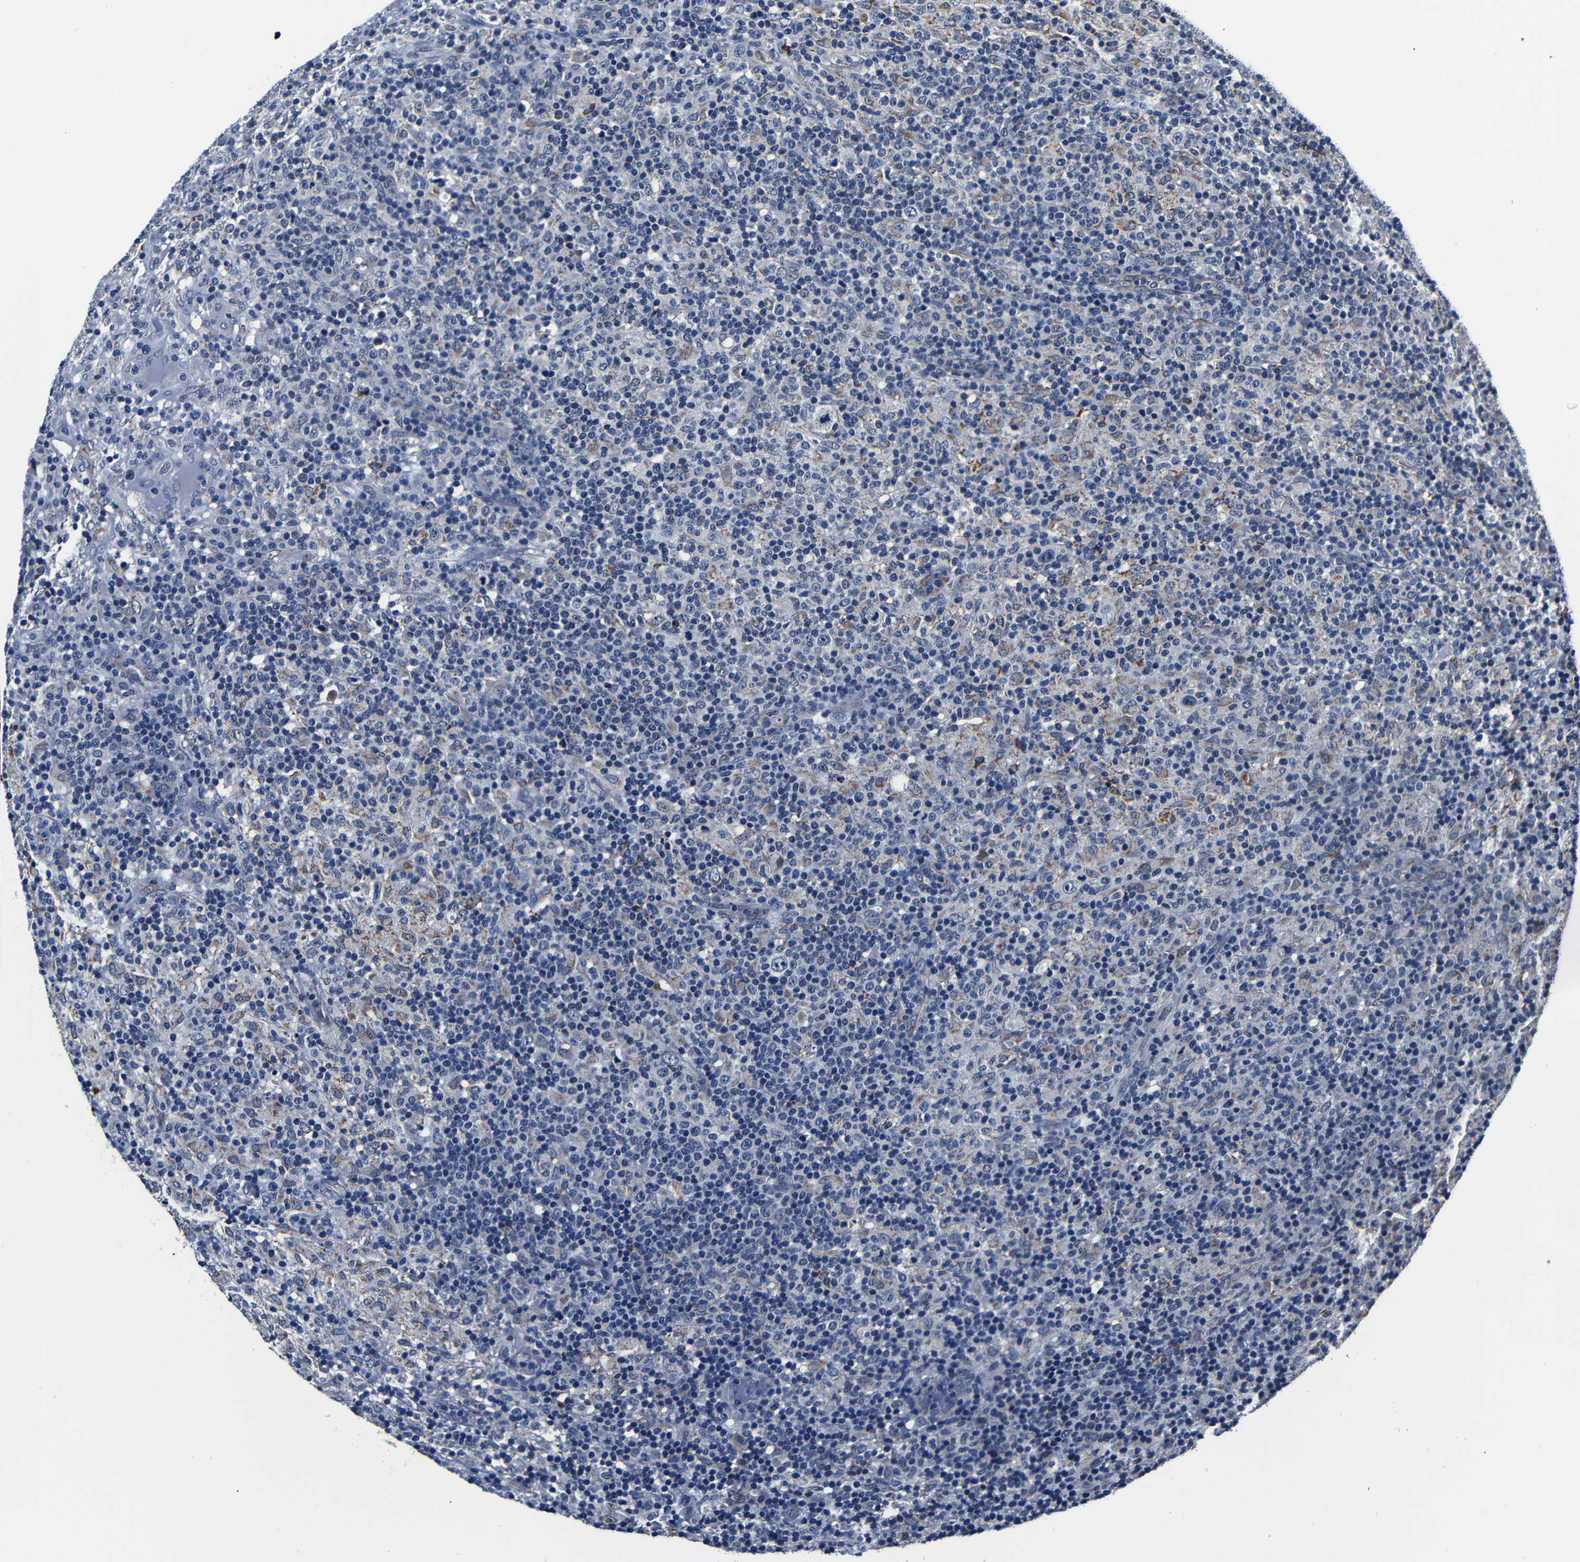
{"staining": {"intensity": "negative", "quantity": "none", "location": "none"}, "tissue": "lymphoma", "cell_type": "Tumor cells", "image_type": "cancer", "snomed": [{"axis": "morphology", "description": "Hodgkin's disease, NOS"}, {"axis": "topography", "description": "Lymph node"}], "caption": "High power microscopy photomicrograph of an IHC micrograph of lymphoma, revealing no significant positivity in tumor cells. Brightfield microscopy of immunohistochemistry (IHC) stained with DAB (brown) and hematoxylin (blue), captured at high magnification.", "gene": "DEPP1", "patient": {"sex": "male", "age": 70}}